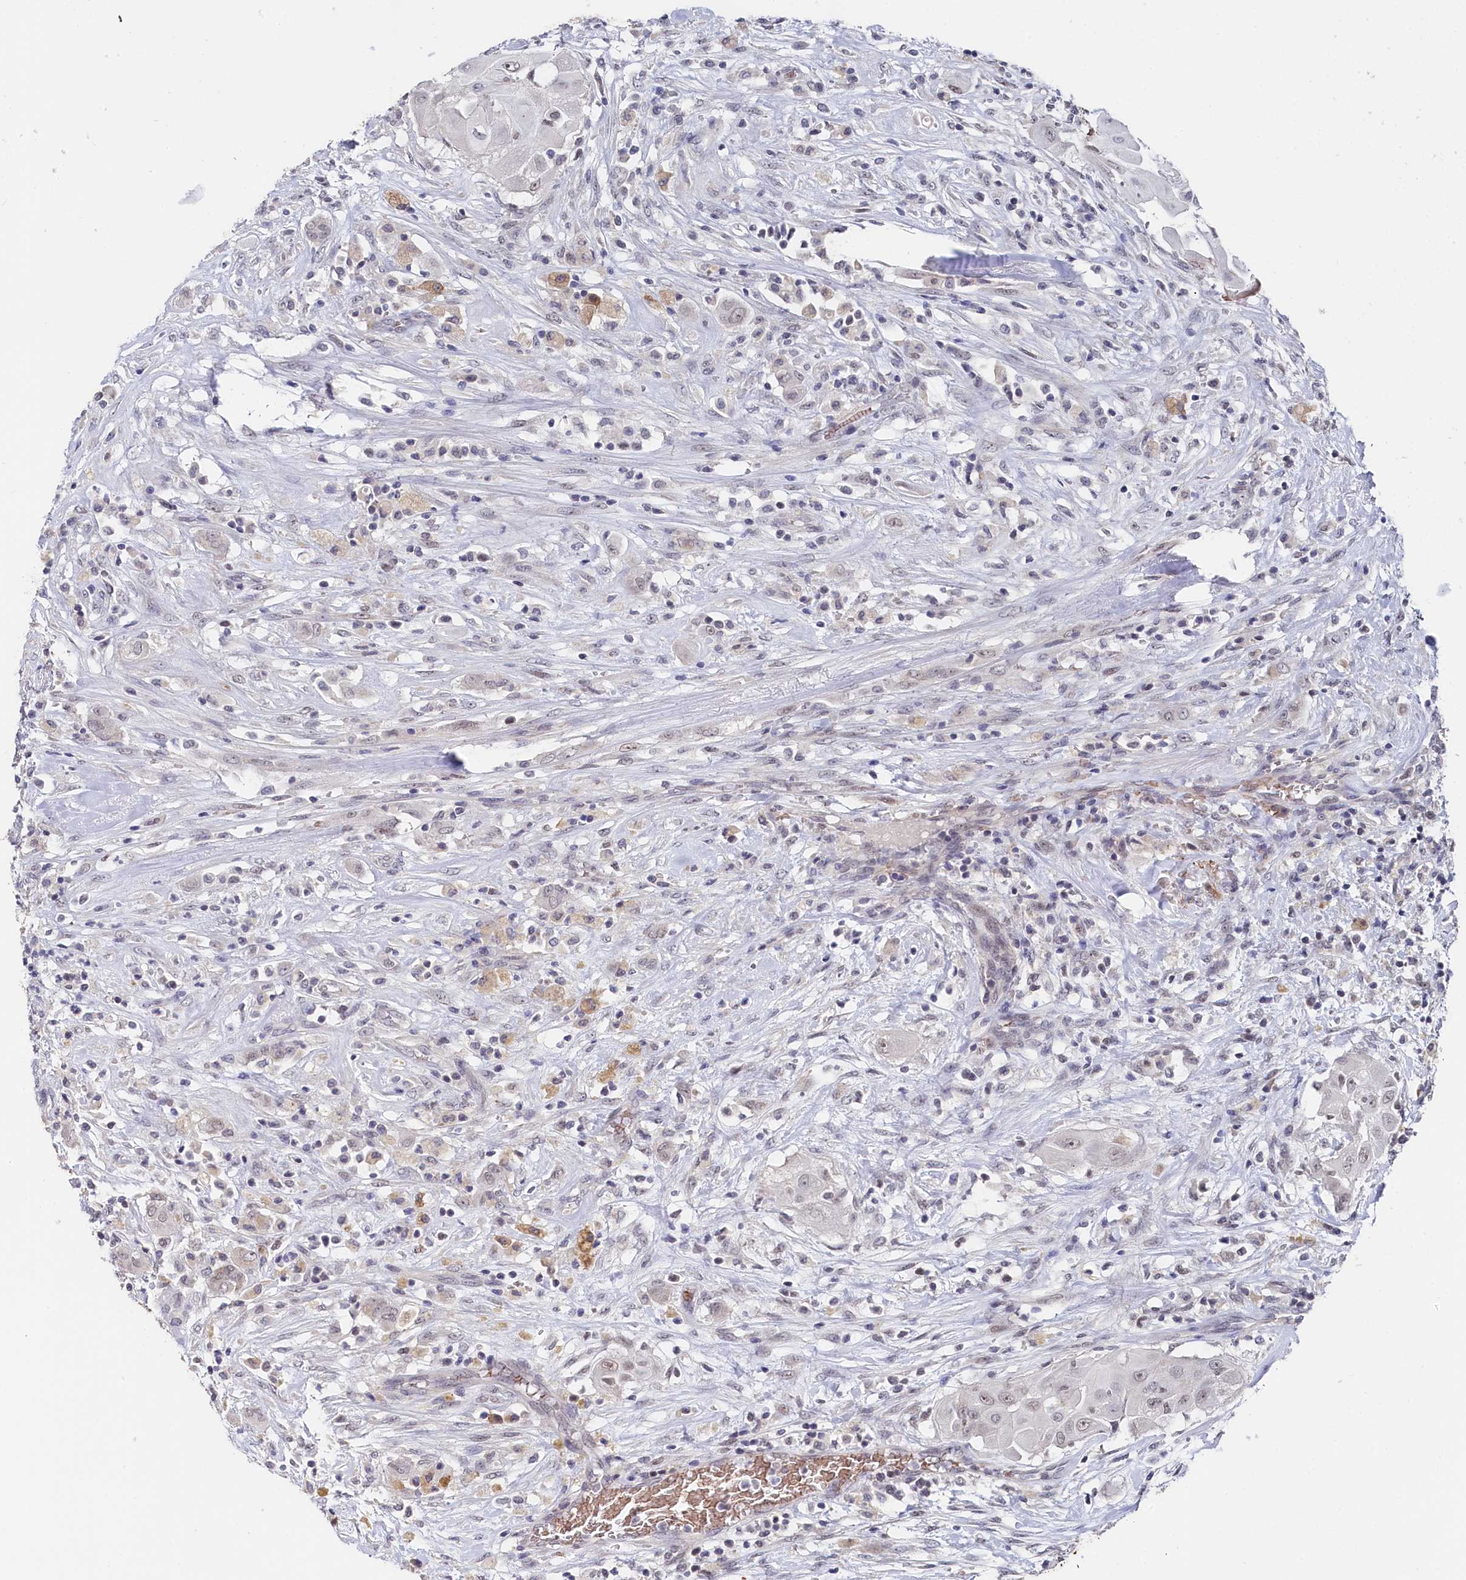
{"staining": {"intensity": "negative", "quantity": "none", "location": "none"}, "tissue": "thyroid cancer", "cell_type": "Tumor cells", "image_type": "cancer", "snomed": [{"axis": "morphology", "description": "Papillary adenocarcinoma, NOS"}, {"axis": "topography", "description": "Thyroid gland"}], "caption": "This is a micrograph of IHC staining of thyroid papillary adenocarcinoma, which shows no expression in tumor cells.", "gene": "TIGD4", "patient": {"sex": "female", "age": 59}}